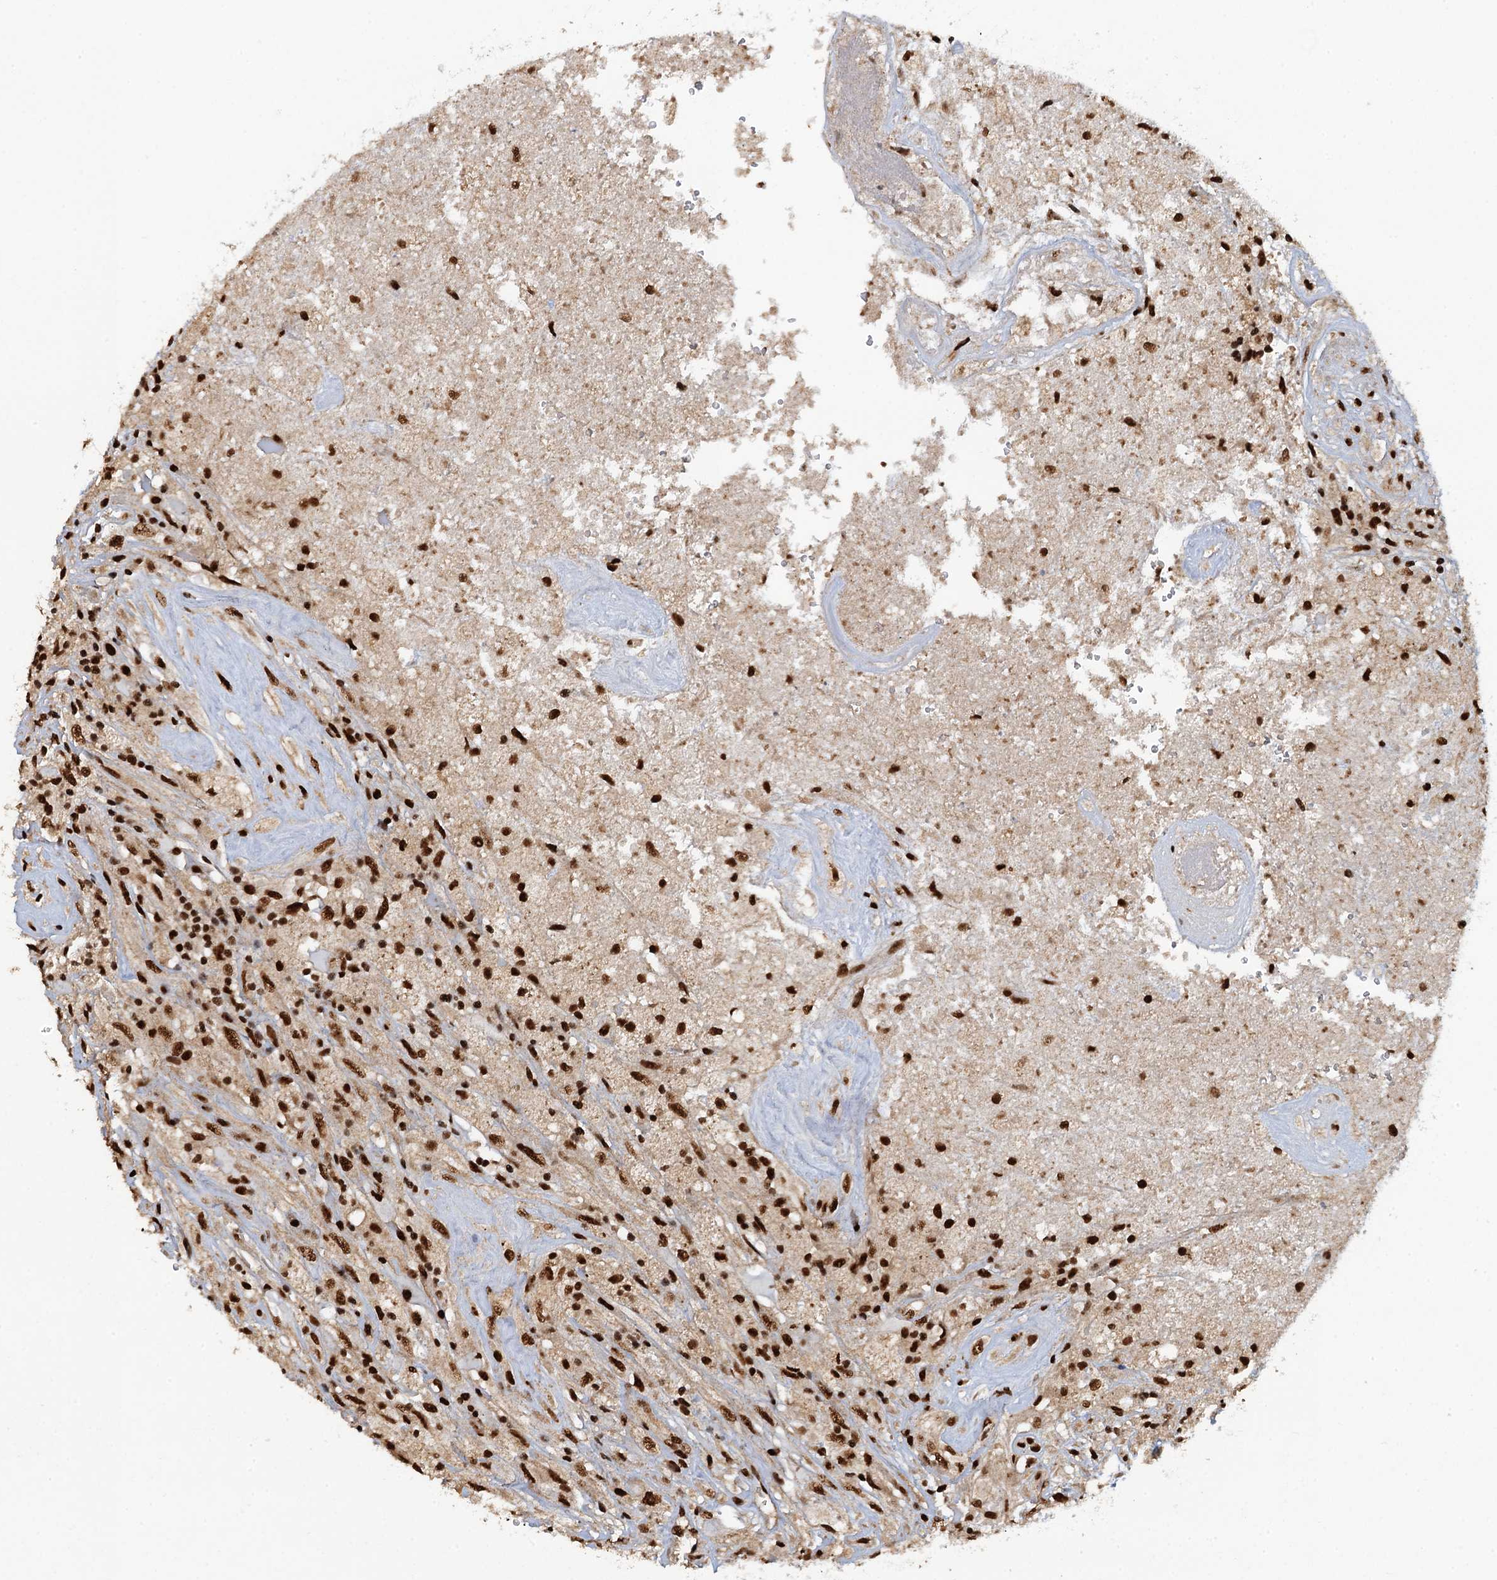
{"staining": {"intensity": "strong", "quantity": ">75%", "location": "nuclear"}, "tissue": "glioma", "cell_type": "Tumor cells", "image_type": "cancer", "snomed": [{"axis": "morphology", "description": "Glioma, malignant, High grade"}, {"axis": "topography", "description": "Brain"}], "caption": "Protein staining reveals strong nuclear expression in approximately >75% of tumor cells in malignant glioma (high-grade). (DAB IHC with brightfield microscopy, high magnification).", "gene": "ZC3H18", "patient": {"sex": "male", "age": 56}}